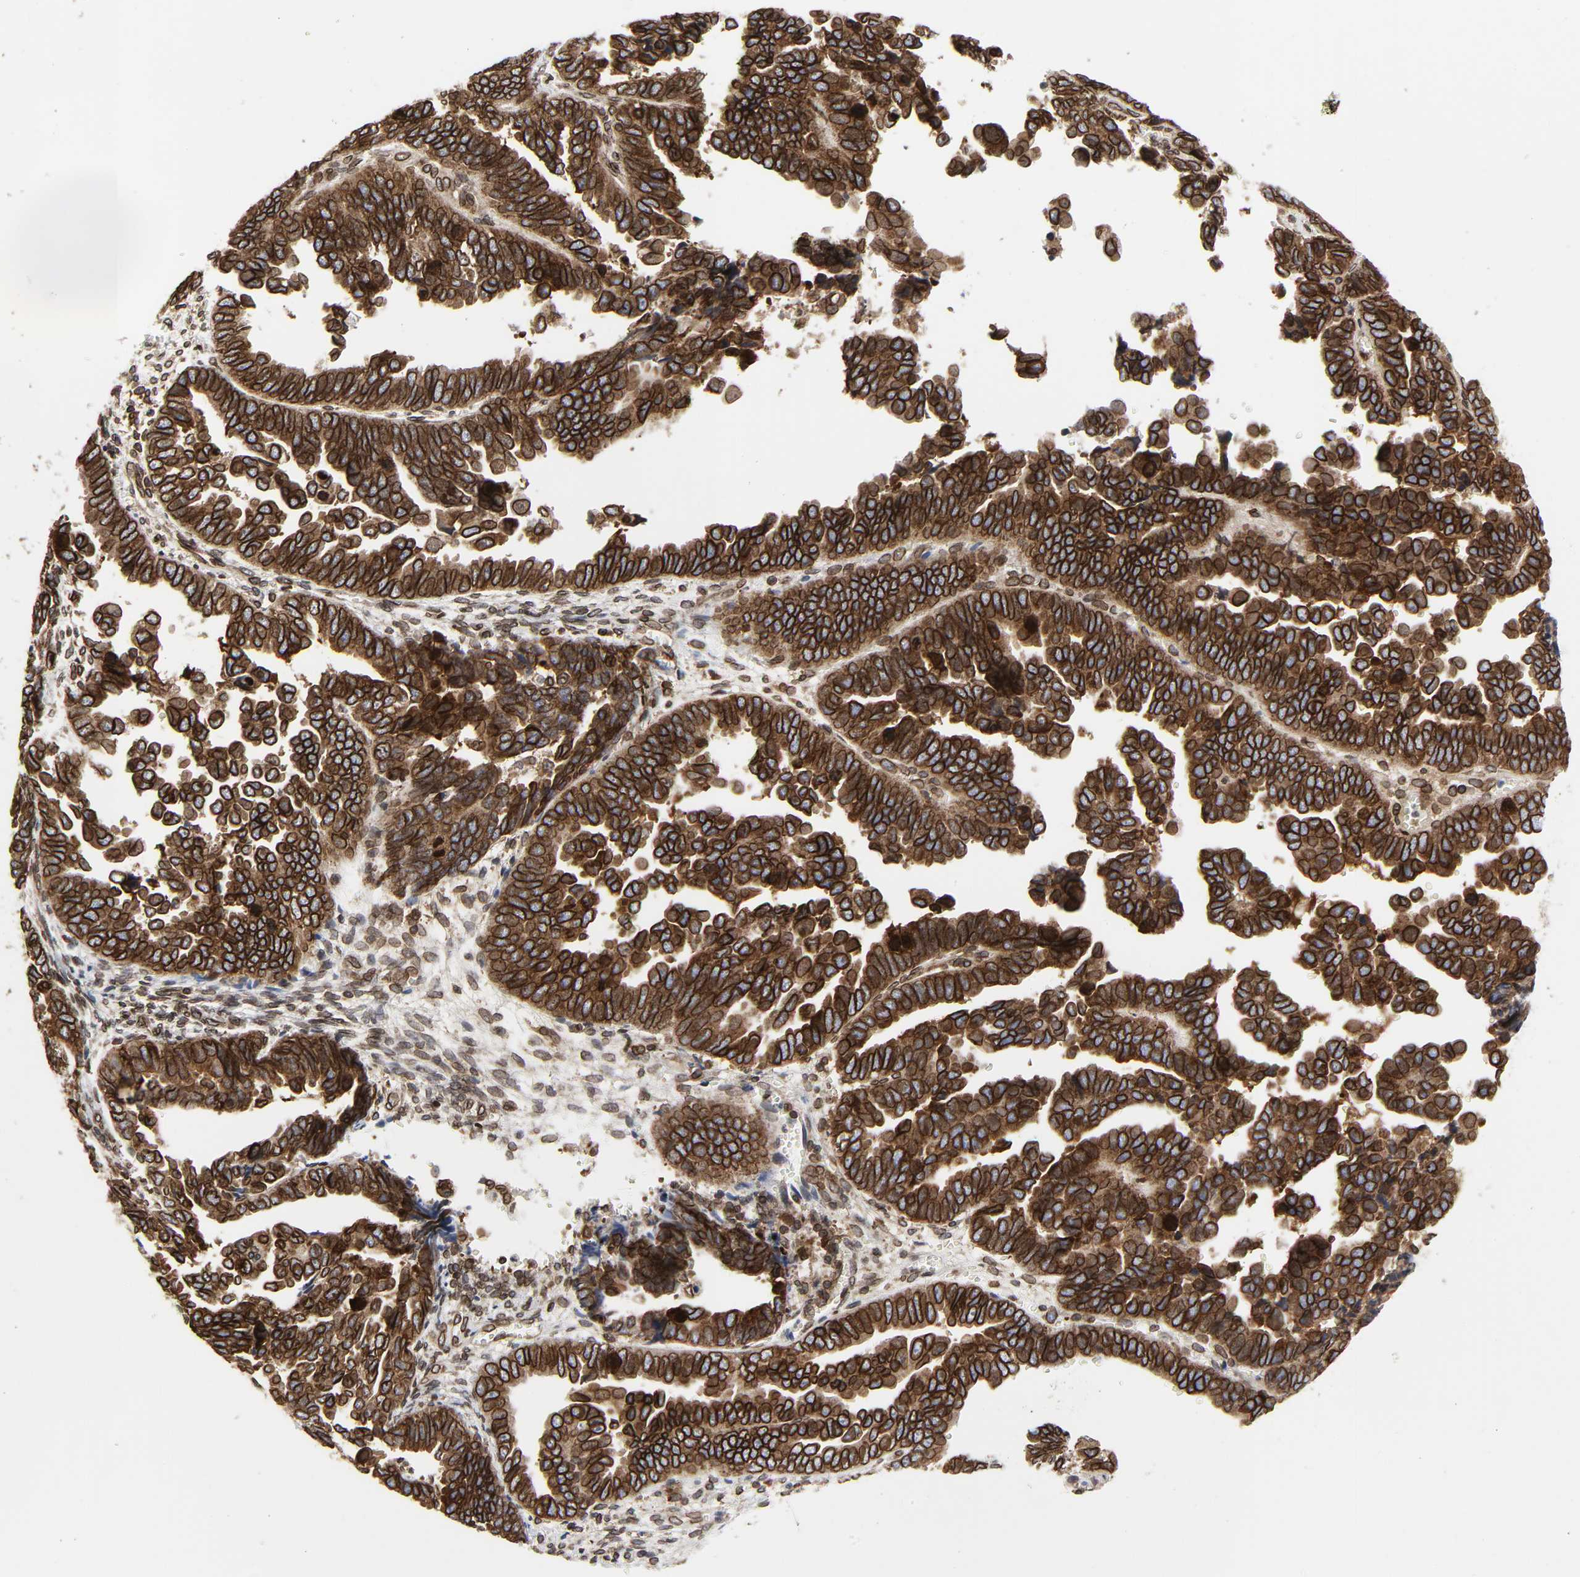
{"staining": {"intensity": "strong", "quantity": ">75%", "location": "cytoplasmic/membranous,nuclear"}, "tissue": "endometrial cancer", "cell_type": "Tumor cells", "image_type": "cancer", "snomed": [{"axis": "morphology", "description": "Adenocarcinoma, NOS"}, {"axis": "topography", "description": "Endometrium"}], "caption": "Immunohistochemistry of endometrial cancer (adenocarcinoma) reveals high levels of strong cytoplasmic/membranous and nuclear expression in about >75% of tumor cells. The protein is stained brown, and the nuclei are stained in blue (DAB (3,3'-diaminobenzidine) IHC with brightfield microscopy, high magnification).", "gene": "RANGAP1", "patient": {"sex": "female", "age": 75}}